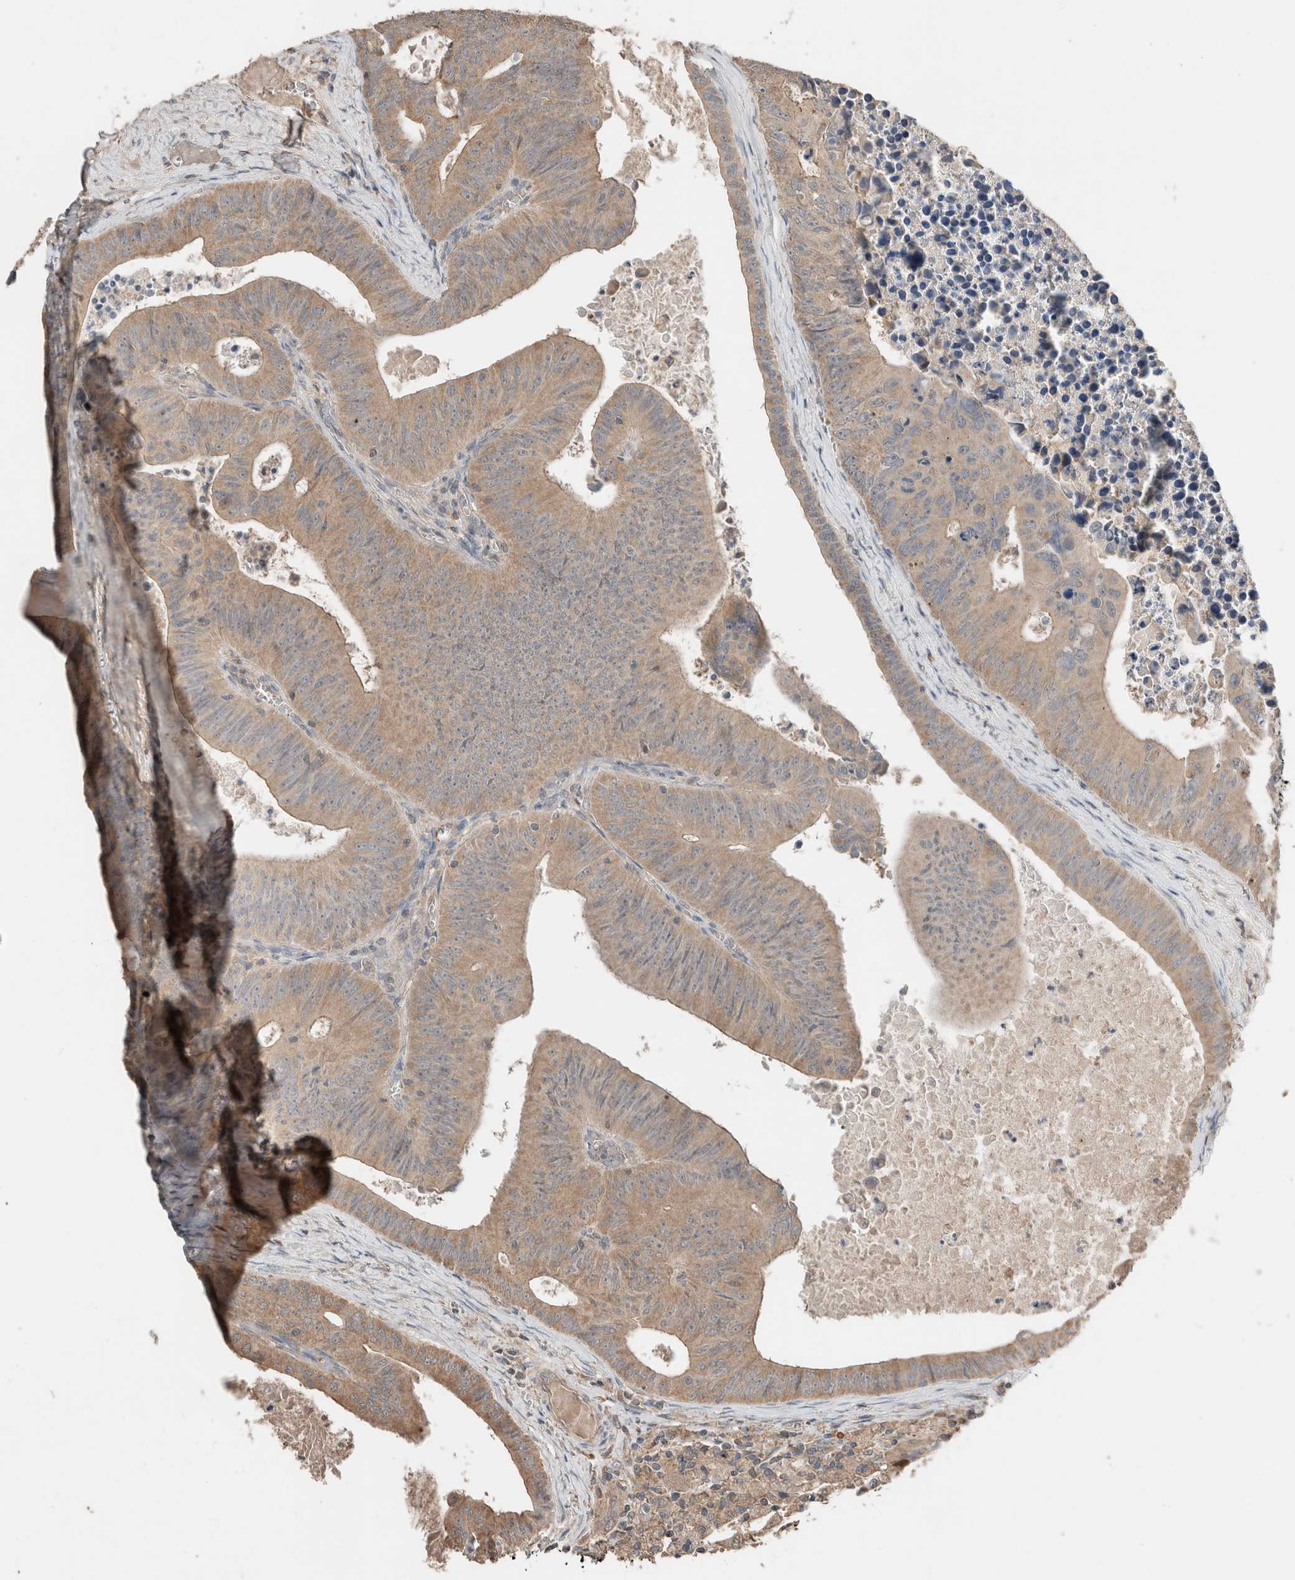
{"staining": {"intensity": "moderate", "quantity": ">75%", "location": "cytoplasmic/membranous"}, "tissue": "colorectal cancer", "cell_type": "Tumor cells", "image_type": "cancer", "snomed": [{"axis": "morphology", "description": "Adenocarcinoma, NOS"}, {"axis": "topography", "description": "Colon"}], "caption": "An IHC micrograph of neoplastic tissue is shown. Protein staining in brown labels moderate cytoplasmic/membranous positivity in adenocarcinoma (colorectal) within tumor cells. The staining is performed using DAB (3,3'-diaminobenzidine) brown chromogen to label protein expression. The nuclei are counter-stained blue using hematoxylin.", "gene": "ERAP2", "patient": {"sex": "male", "age": 87}}